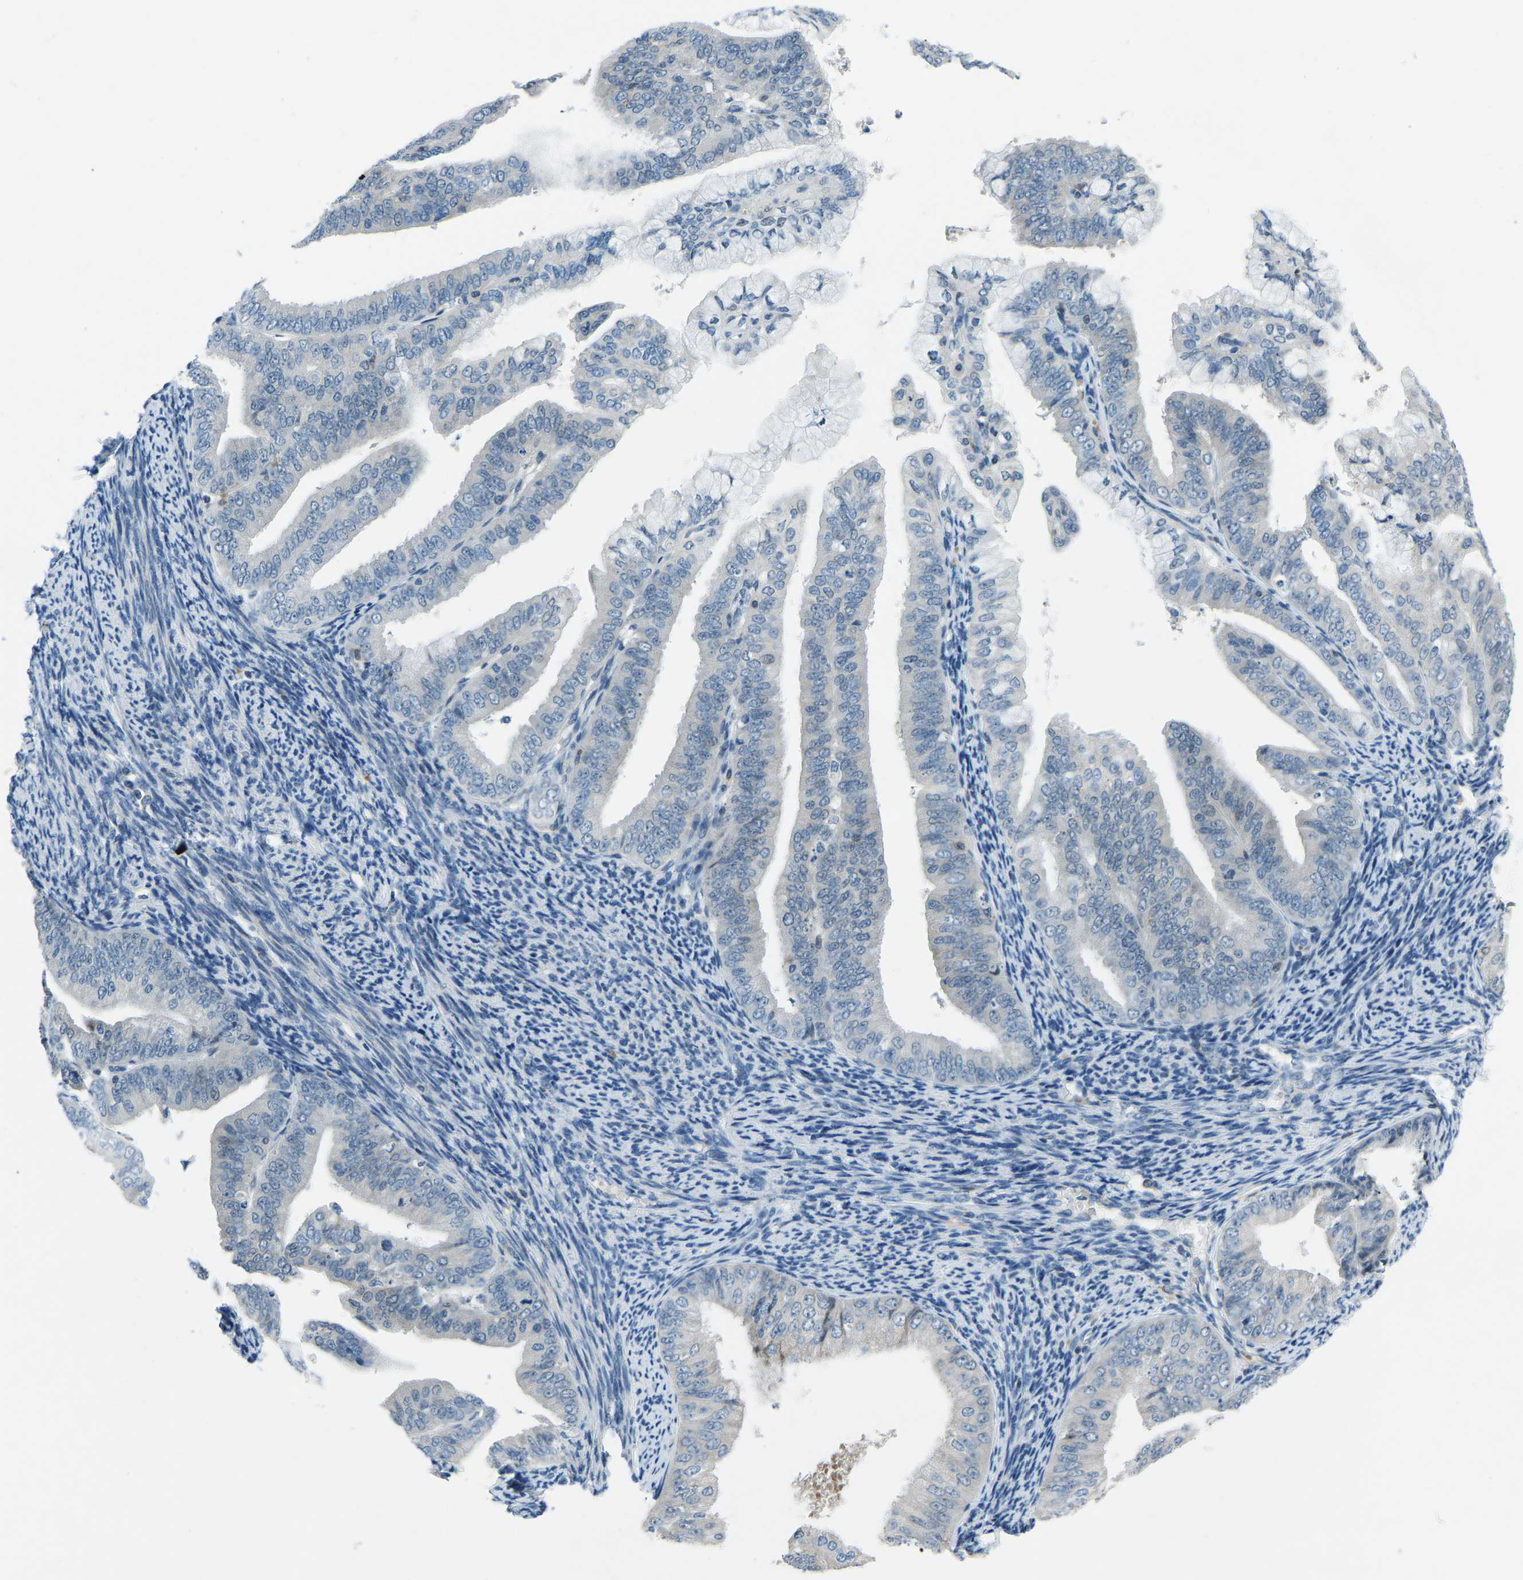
{"staining": {"intensity": "negative", "quantity": "none", "location": "none"}, "tissue": "endometrial cancer", "cell_type": "Tumor cells", "image_type": "cancer", "snomed": [{"axis": "morphology", "description": "Adenocarcinoma, NOS"}, {"axis": "topography", "description": "Endometrium"}], "caption": "Human endometrial cancer stained for a protein using immunohistochemistry (IHC) reveals no staining in tumor cells.", "gene": "XIRP1", "patient": {"sex": "female", "age": 63}}